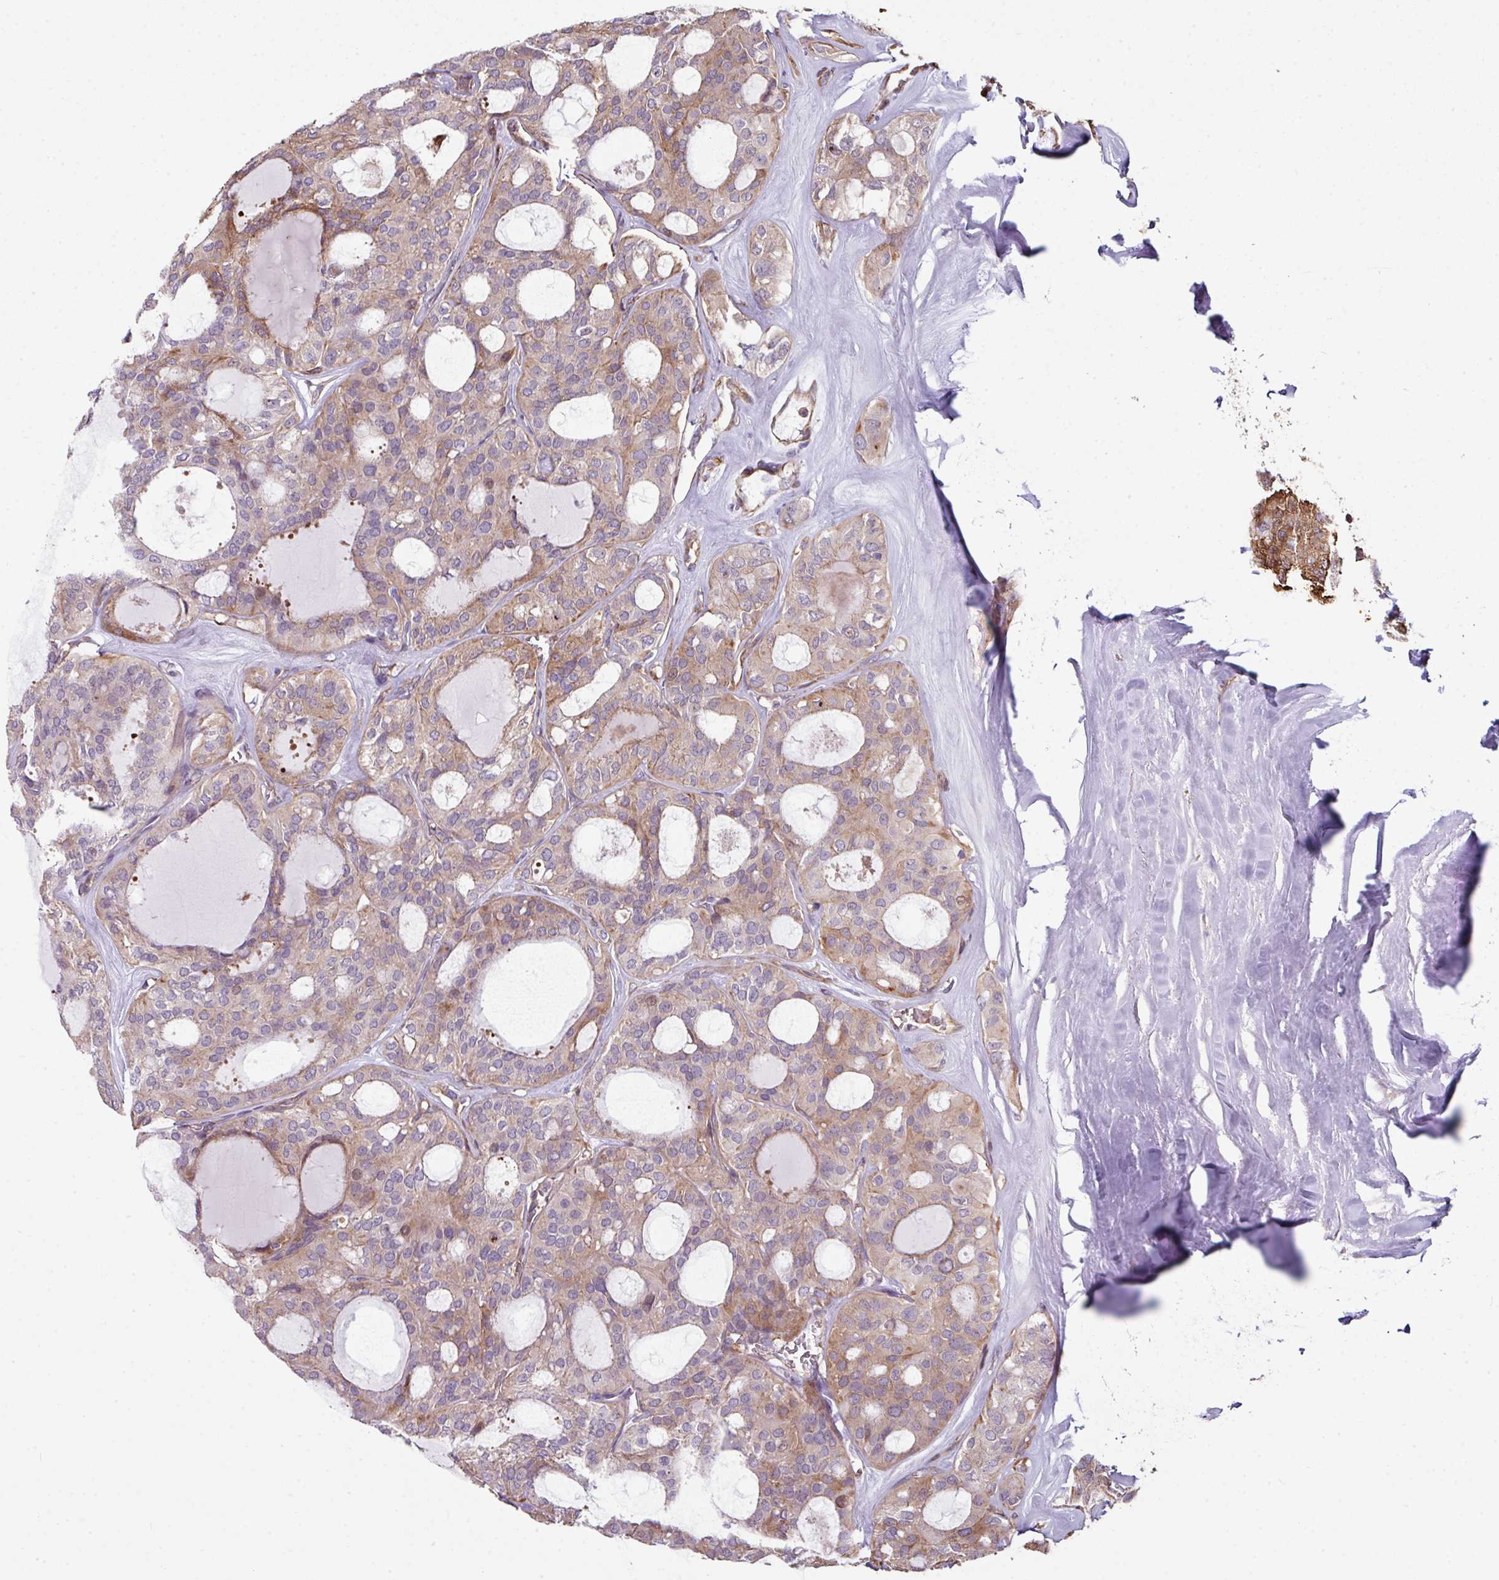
{"staining": {"intensity": "moderate", "quantity": "25%-75%", "location": "cytoplasmic/membranous"}, "tissue": "thyroid cancer", "cell_type": "Tumor cells", "image_type": "cancer", "snomed": [{"axis": "morphology", "description": "Follicular adenoma carcinoma, NOS"}, {"axis": "topography", "description": "Thyroid gland"}], "caption": "Tumor cells exhibit moderate cytoplasmic/membranous positivity in approximately 25%-75% of cells in thyroid cancer (follicular adenoma carcinoma). (brown staining indicates protein expression, while blue staining denotes nuclei).", "gene": "ANO9", "patient": {"sex": "male", "age": 75}}